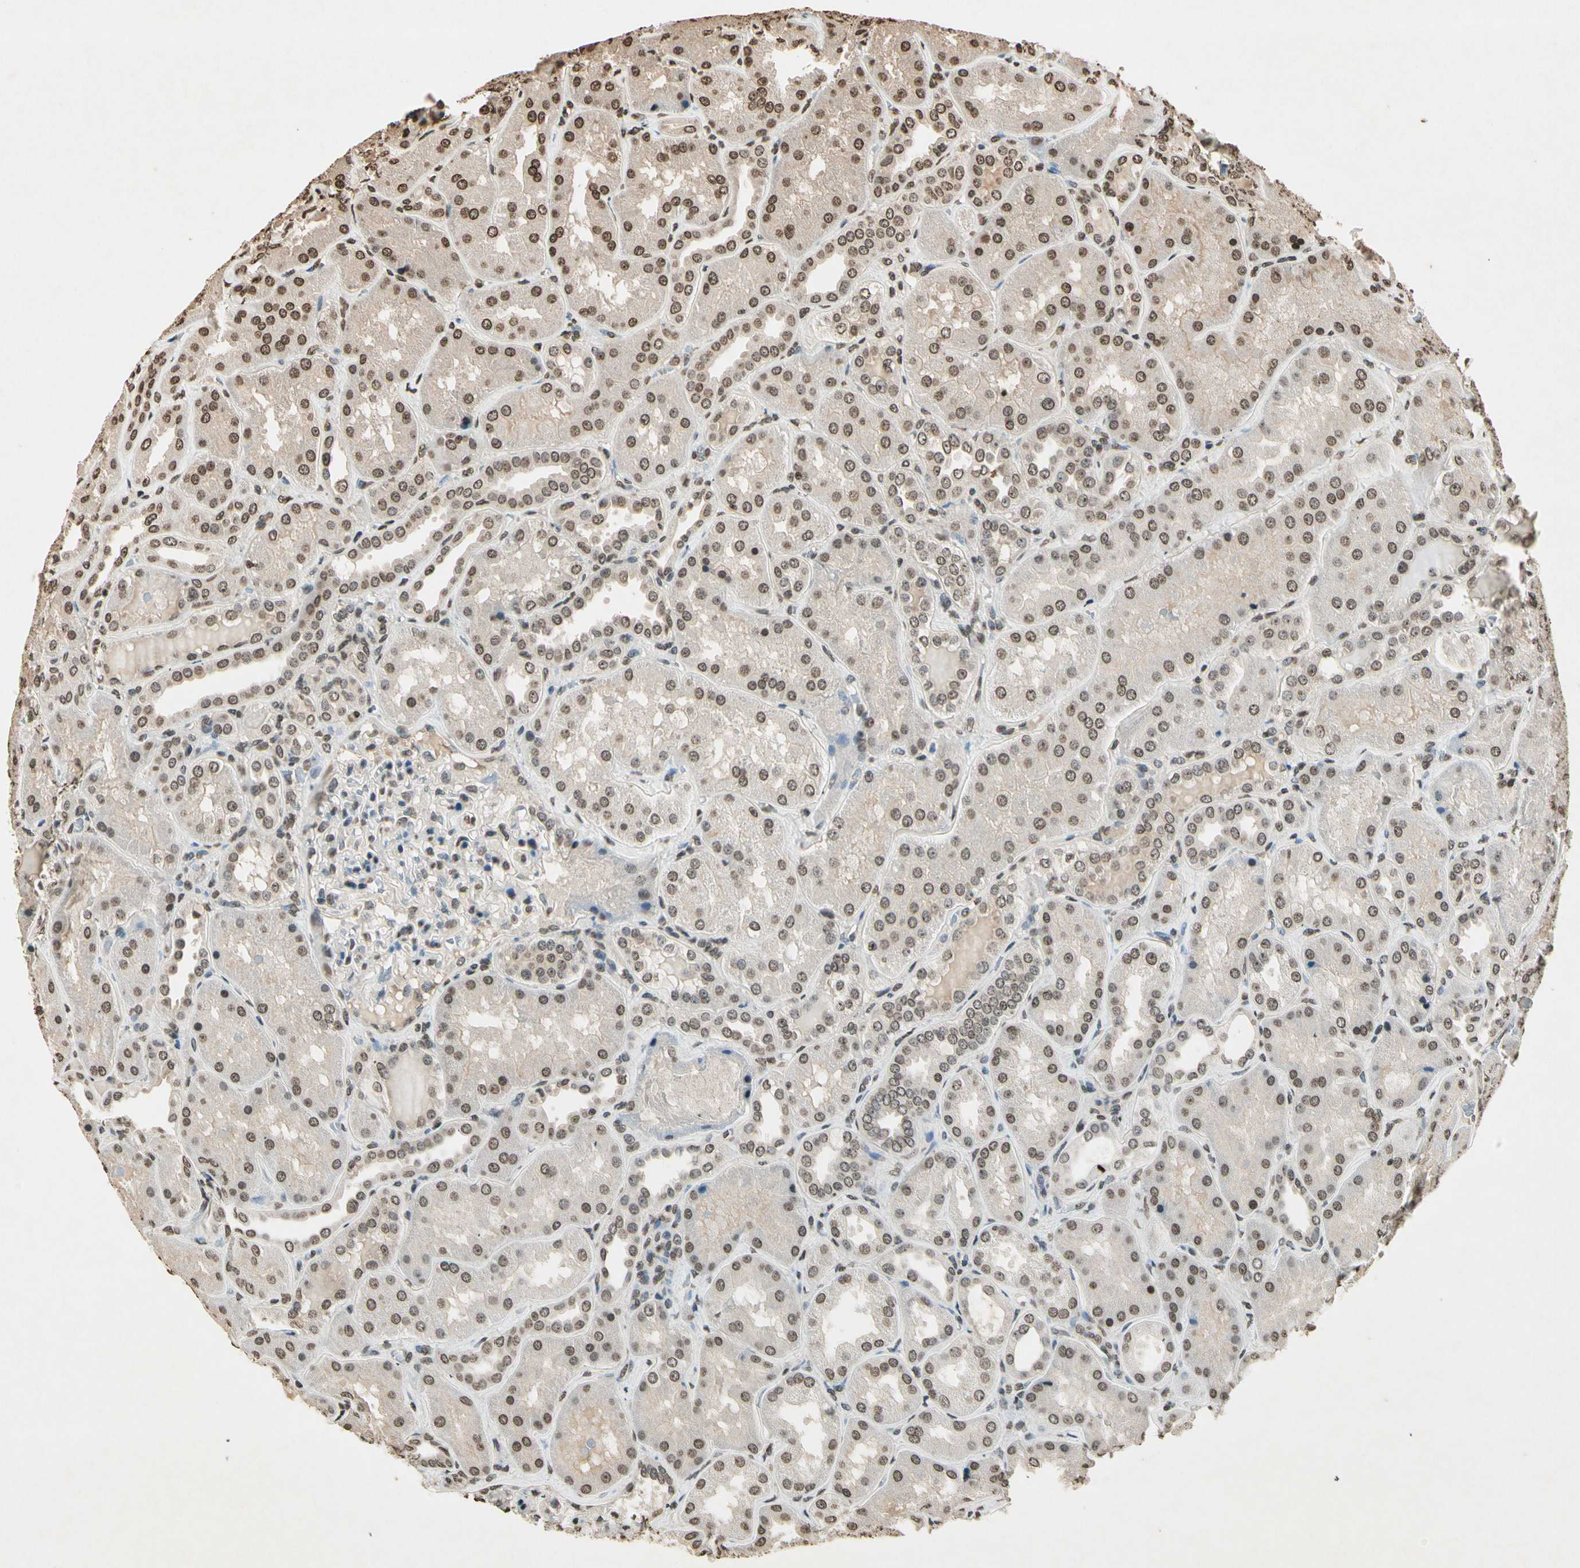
{"staining": {"intensity": "moderate", "quantity": "25%-75%", "location": "nuclear"}, "tissue": "kidney", "cell_type": "Cells in glomeruli", "image_type": "normal", "snomed": [{"axis": "morphology", "description": "Normal tissue, NOS"}, {"axis": "topography", "description": "Kidney"}], "caption": "Immunohistochemistry (DAB (3,3'-diaminobenzidine)) staining of unremarkable kidney demonstrates moderate nuclear protein staining in approximately 25%-75% of cells in glomeruli. The staining was performed using DAB, with brown indicating positive protein expression. Nuclei are stained blue with hematoxylin.", "gene": "TOP1", "patient": {"sex": "female", "age": 56}}